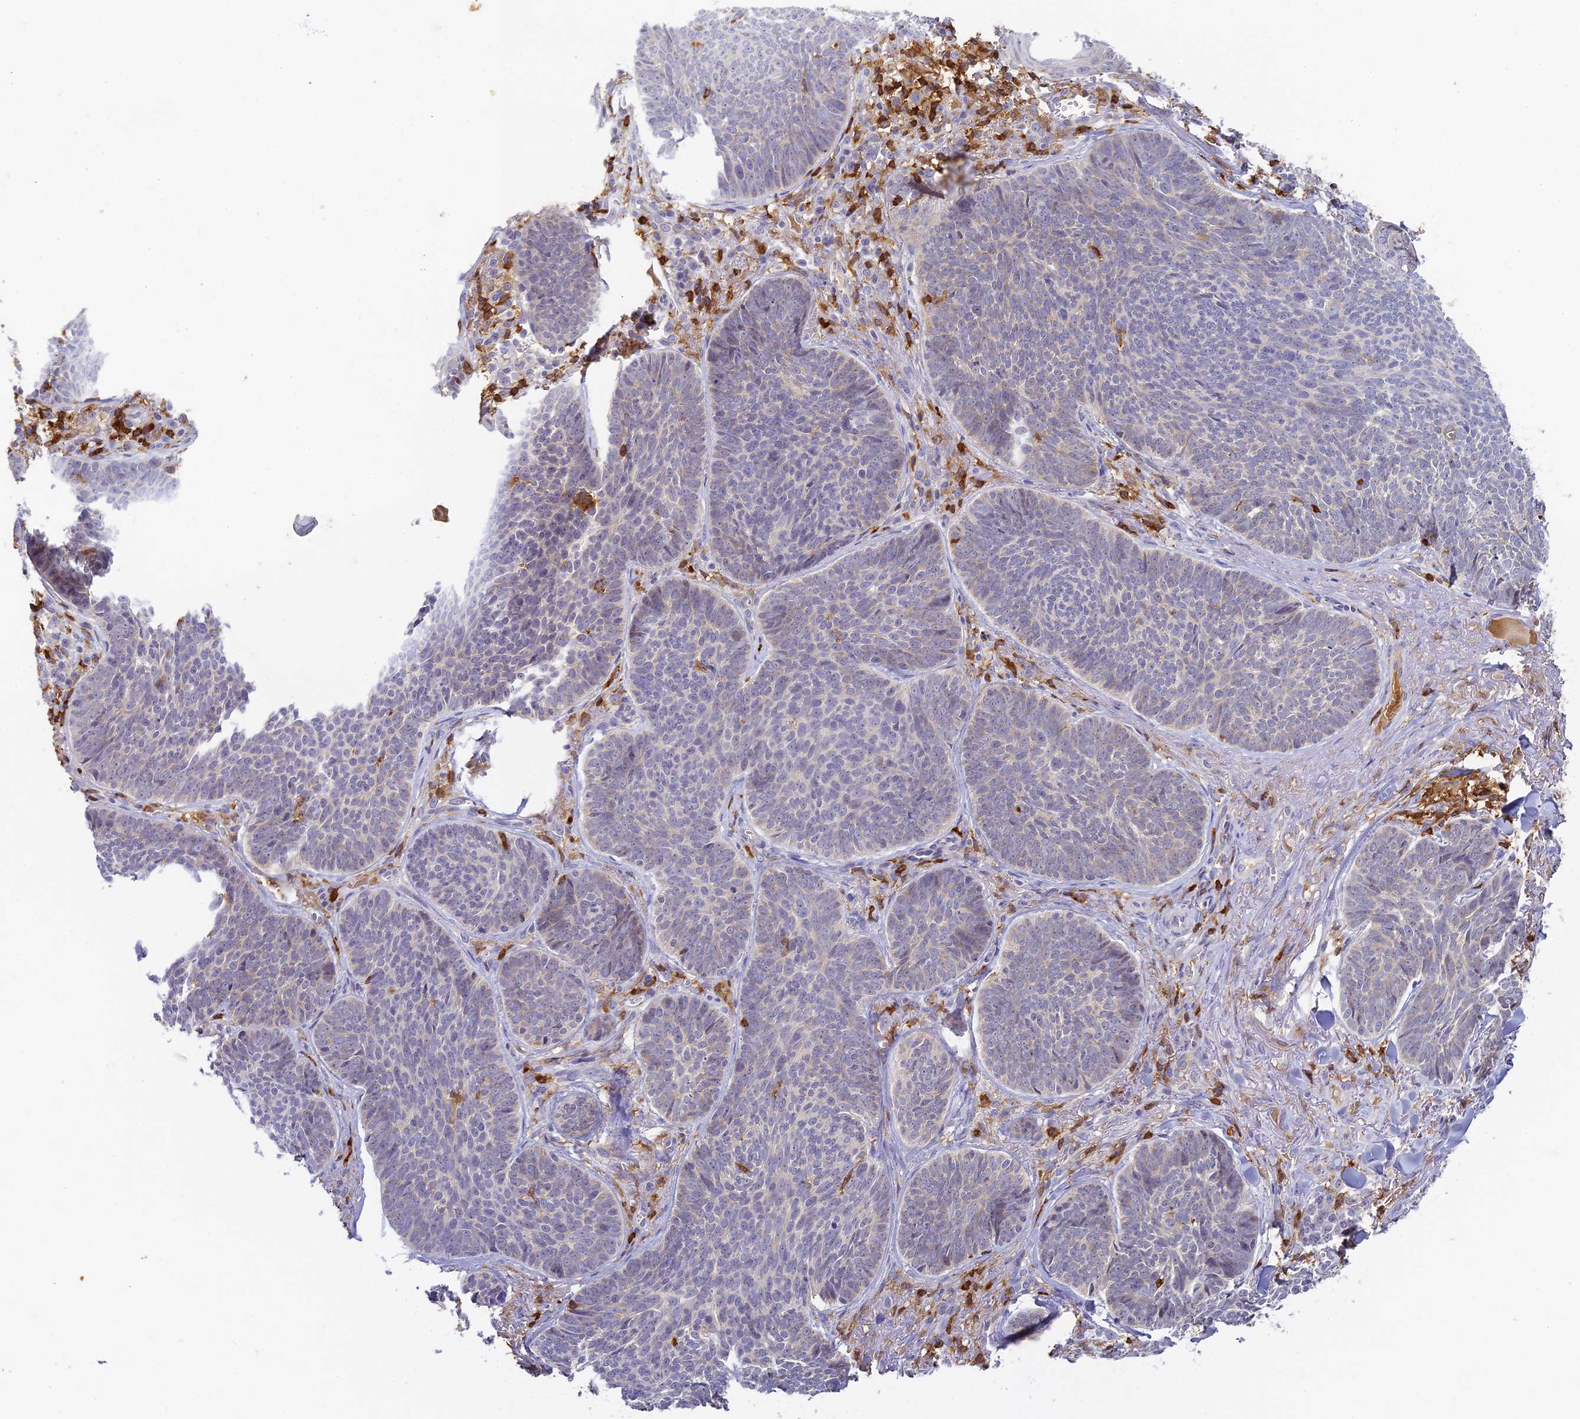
{"staining": {"intensity": "negative", "quantity": "none", "location": "none"}, "tissue": "skin cancer", "cell_type": "Tumor cells", "image_type": "cancer", "snomed": [{"axis": "morphology", "description": "Basal cell carcinoma"}, {"axis": "topography", "description": "Skin"}], "caption": "A photomicrograph of human skin basal cell carcinoma is negative for staining in tumor cells.", "gene": "FYB1", "patient": {"sex": "female", "age": 74}}